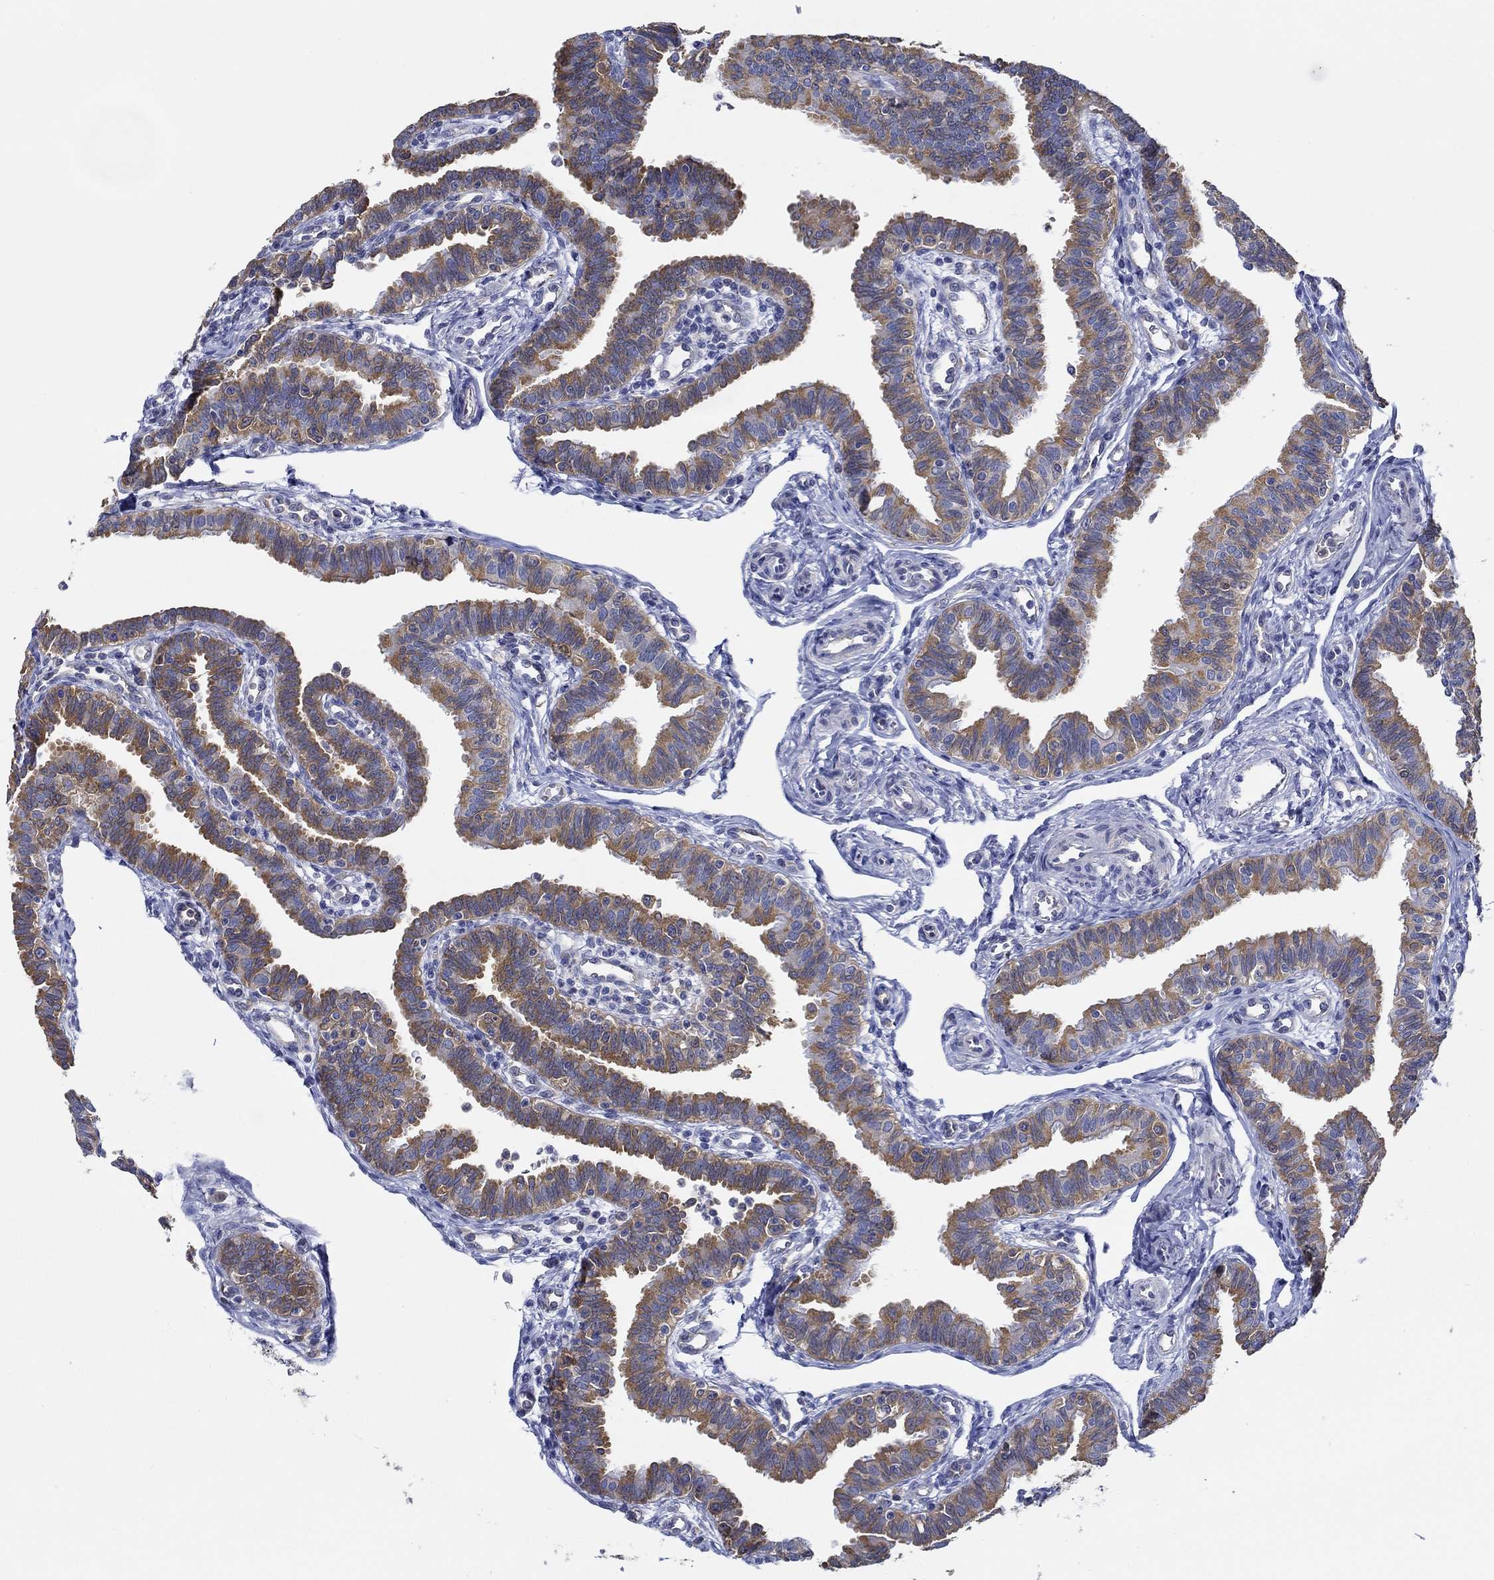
{"staining": {"intensity": "moderate", "quantity": "25%-75%", "location": "cytoplasmic/membranous"}, "tissue": "fallopian tube", "cell_type": "Glandular cells", "image_type": "normal", "snomed": [{"axis": "morphology", "description": "Normal tissue, NOS"}, {"axis": "topography", "description": "Fallopian tube"}], "caption": "Protein expression analysis of unremarkable human fallopian tube reveals moderate cytoplasmic/membranous staining in about 25%-75% of glandular cells. Immunohistochemistry (ihc) stains the protein of interest in brown and the nuclei are stained blue.", "gene": "SLC27A3", "patient": {"sex": "female", "age": 36}}